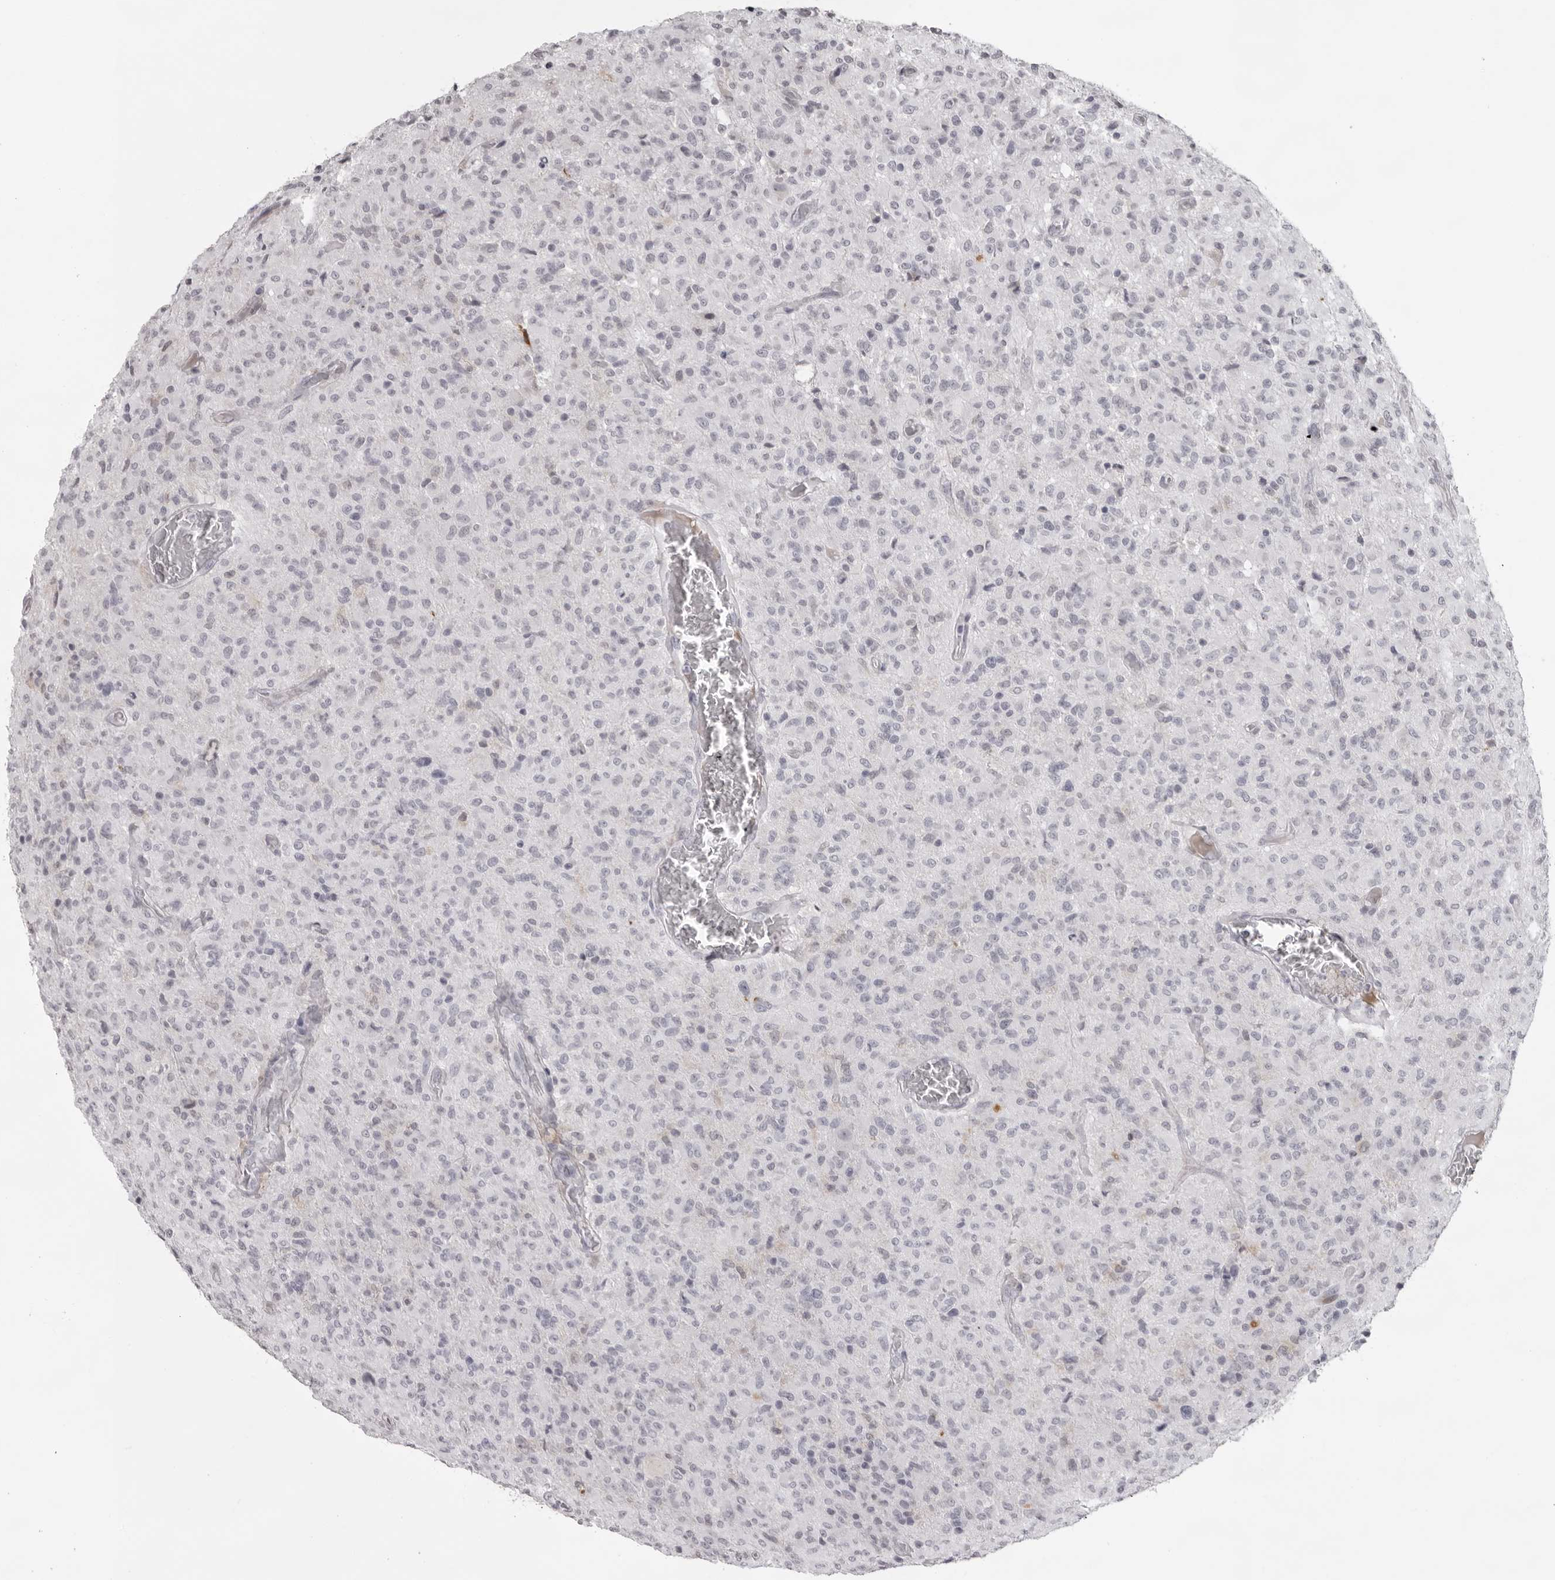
{"staining": {"intensity": "negative", "quantity": "none", "location": "none"}, "tissue": "glioma", "cell_type": "Tumor cells", "image_type": "cancer", "snomed": [{"axis": "morphology", "description": "Glioma, malignant, High grade"}, {"axis": "topography", "description": "Brain"}], "caption": "An immunohistochemistry photomicrograph of malignant high-grade glioma is shown. There is no staining in tumor cells of malignant high-grade glioma.", "gene": "NUDT18", "patient": {"sex": "female", "age": 57}}